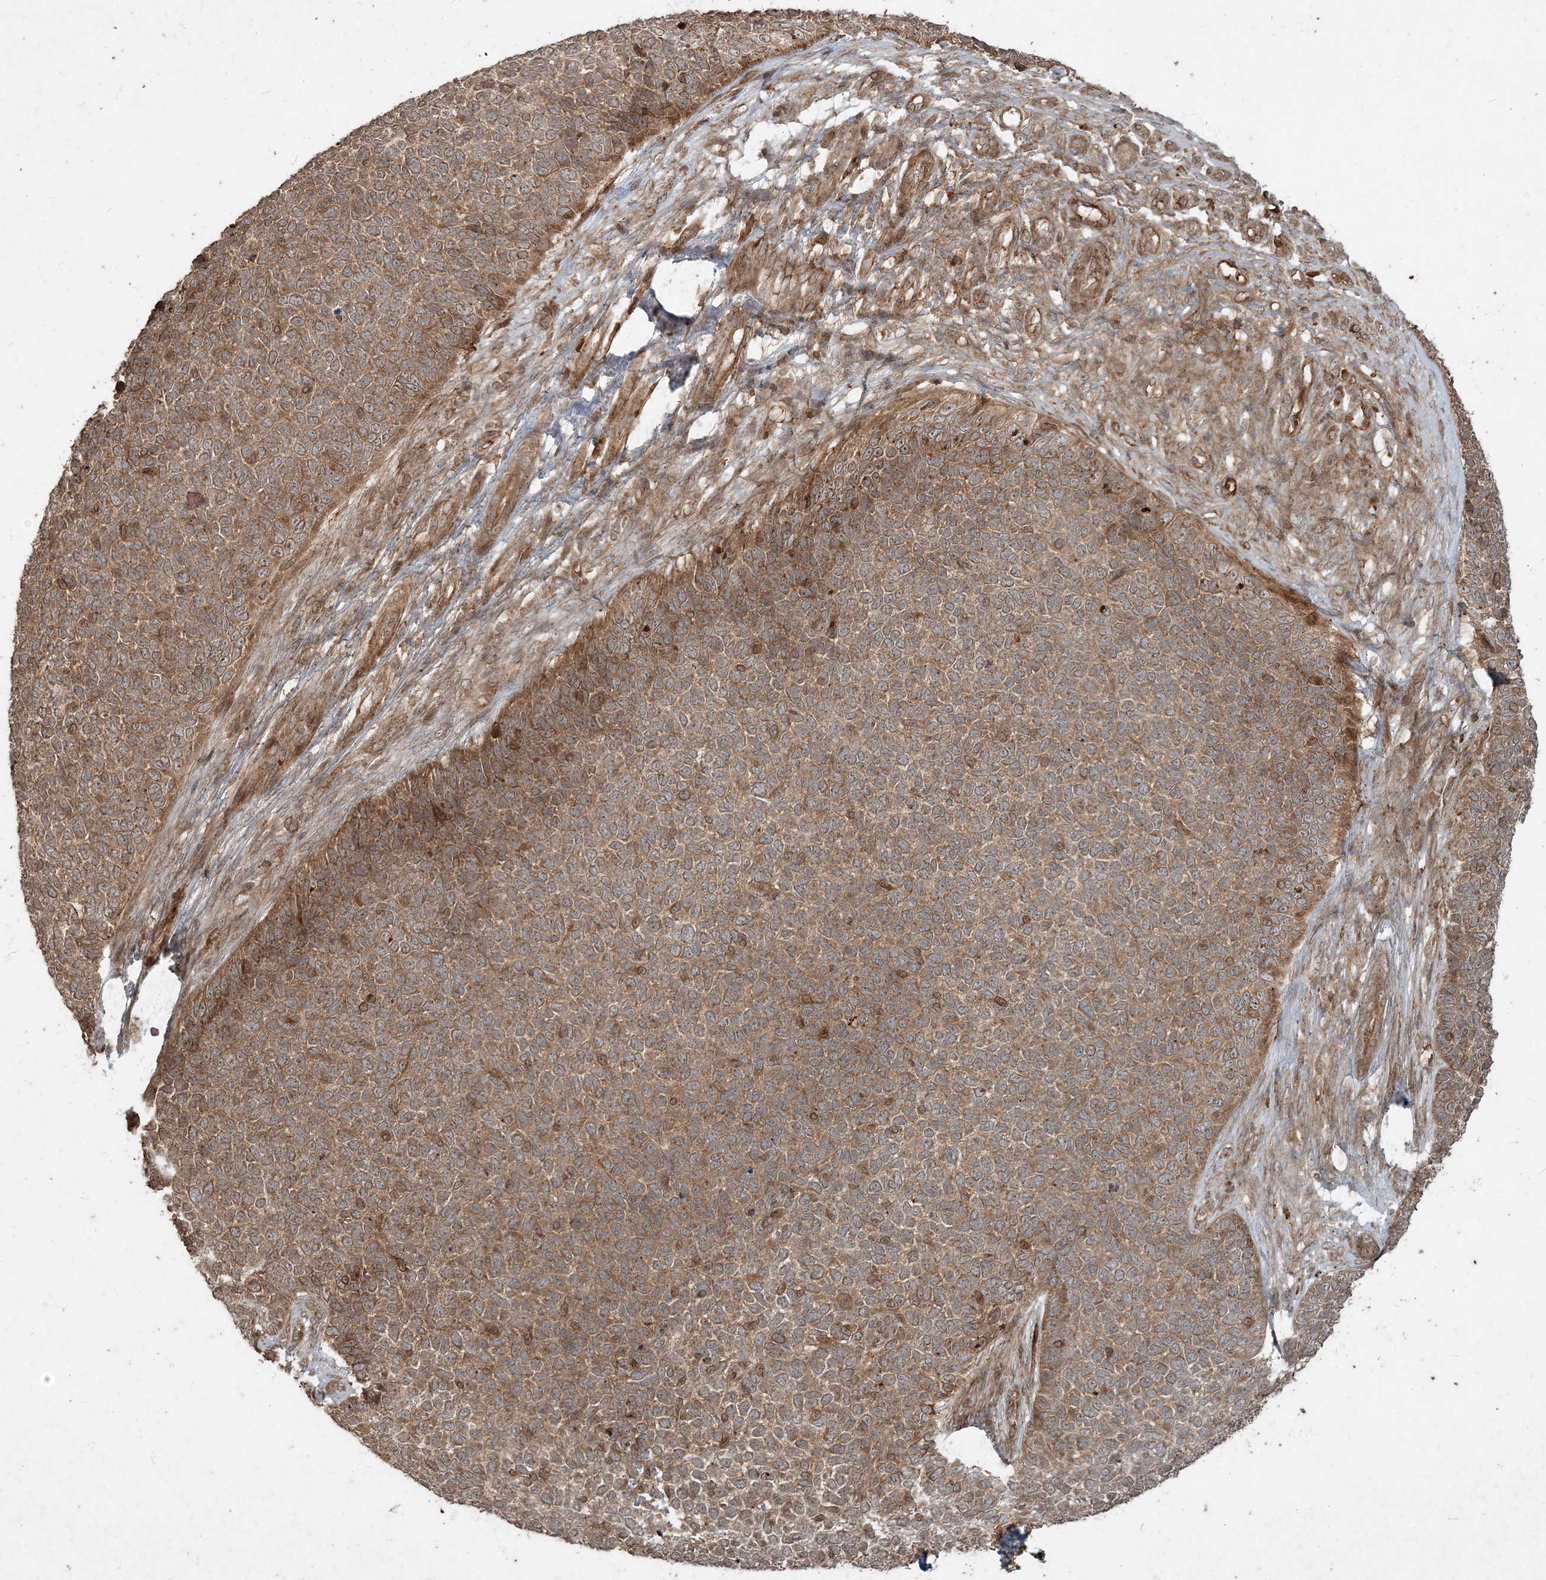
{"staining": {"intensity": "moderate", "quantity": ">75%", "location": "cytoplasmic/membranous"}, "tissue": "skin cancer", "cell_type": "Tumor cells", "image_type": "cancer", "snomed": [{"axis": "morphology", "description": "Basal cell carcinoma"}, {"axis": "topography", "description": "Skin"}], "caption": "Brown immunohistochemical staining in human skin cancer (basal cell carcinoma) shows moderate cytoplasmic/membranous staining in approximately >75% of tumor cells.", "gene": "NARS1", "patient": {"sex": "female", "age": 84}}